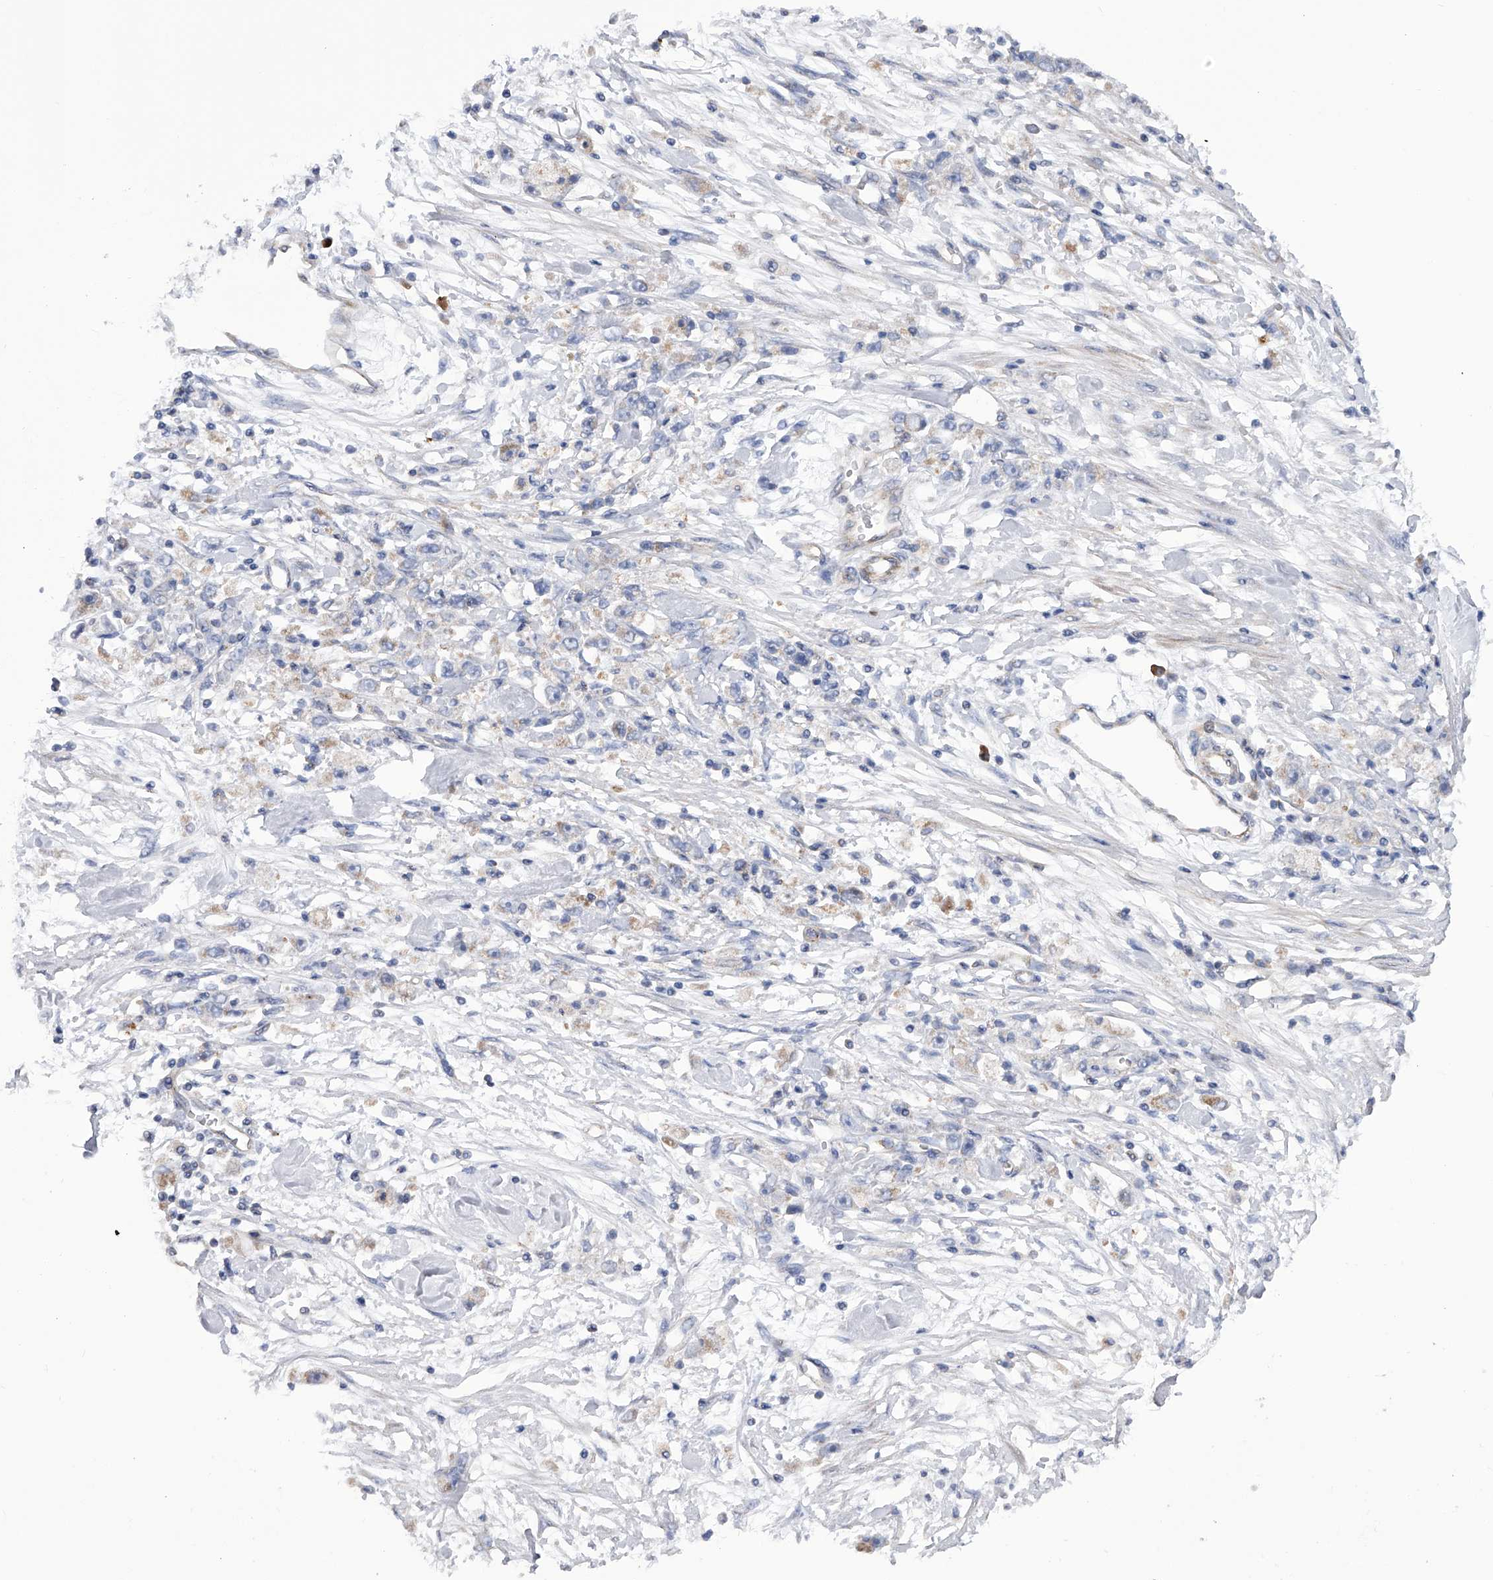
{"staining": {"intensity": "negative", "quantity": "none", "location": "none"}, "tissue": "stomach cancer", "cell_type": "Tumor cells", "image_type": "cancer", "snomed": [{"axis": "morphology", "description": "Adenocarcinoma, NOS"}, {"axis": "topography", "description": "Stomach"}], "caption": "There is no significant staining in tumor cells of stomach cancer (adenocarcinoma).", "gene": "MLYCD", "patient": {"sex": "female", "age": 59}}